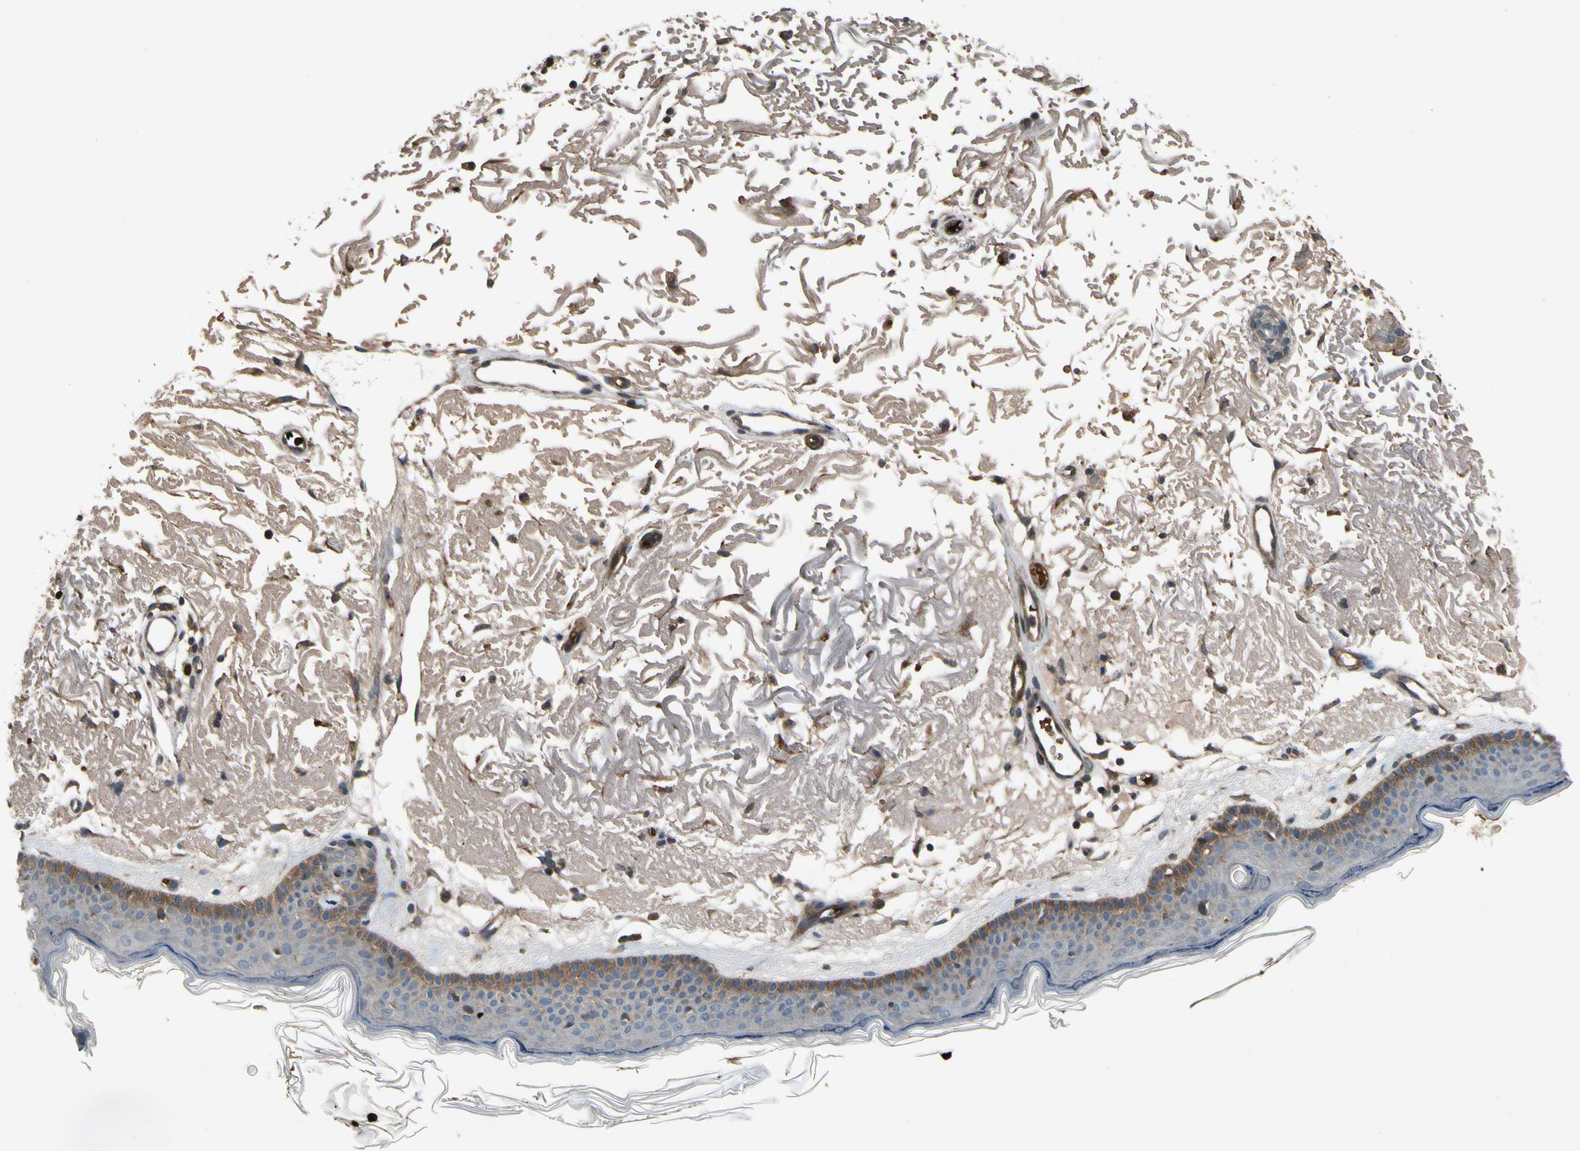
{"staining": {"intensity": "weak", "quantity": ">75%", "location": "cytoplasmic/membranous"}, "tissue": "skin", "cell_type": "Fibroblasts", "image_type": "normal", "snomed": [{"axis": "morphology", "description": "Normal tissue, NOS"}, {"axis": "topography", "description": "Skin"}], "caption": "This histopathology image displays immunohistochemistry (IHC) staining of normal skin, with low weak cytoplasmic/membranous expression in approximately >75% of fibroblasts.", "gene": "MST1R", "patient": {"sex": "female", "age": 90}}